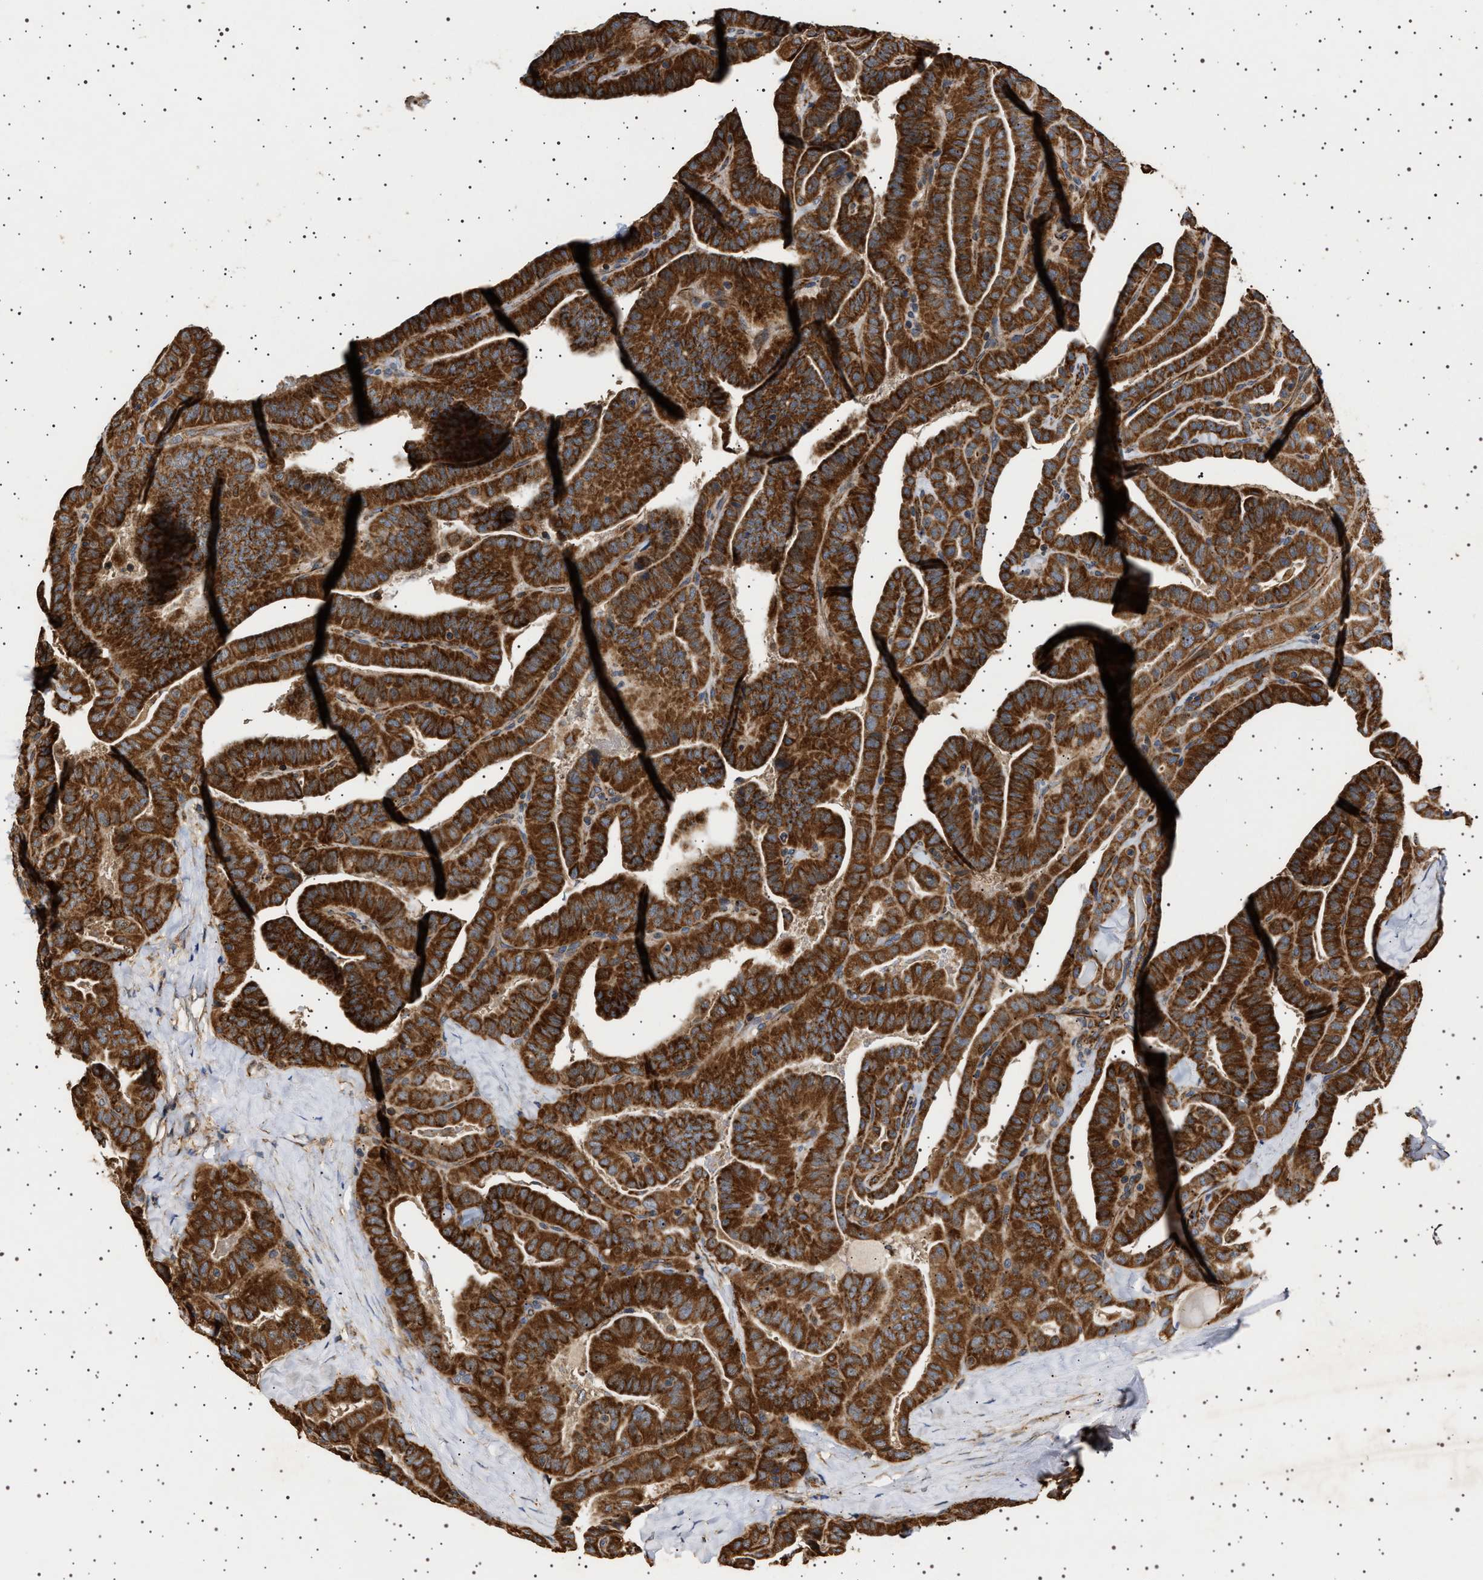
{"staining": {"intensity": "strong", "quantity": ">75%", "location": "cytoplasmic/membranous"}, "tissue": "thyroid cancer", "cell_type": "Tumor cells", "image_type": "cancer", "snomed": [{"axis": "morphology", "description": "Papillary adenocarcinoma, NOS"}, {"axis": "topography", "description": "Thyroid gland"}], "caption": "Immunohistochemical staining of thyroid papillary adenocarcinoma exhibits high levels of strong cytoplasmic/membranous protein positivity in approximately >75% of tumor cells. The protein of interest is stained brown, and the nuclei are stained in blue (DAB (3,3'-diaminobenzidine) IHC with brightfield microscopy, high magnification).", "gene": "TRUB2", "patient": {"sex": "male", "age": 77}}